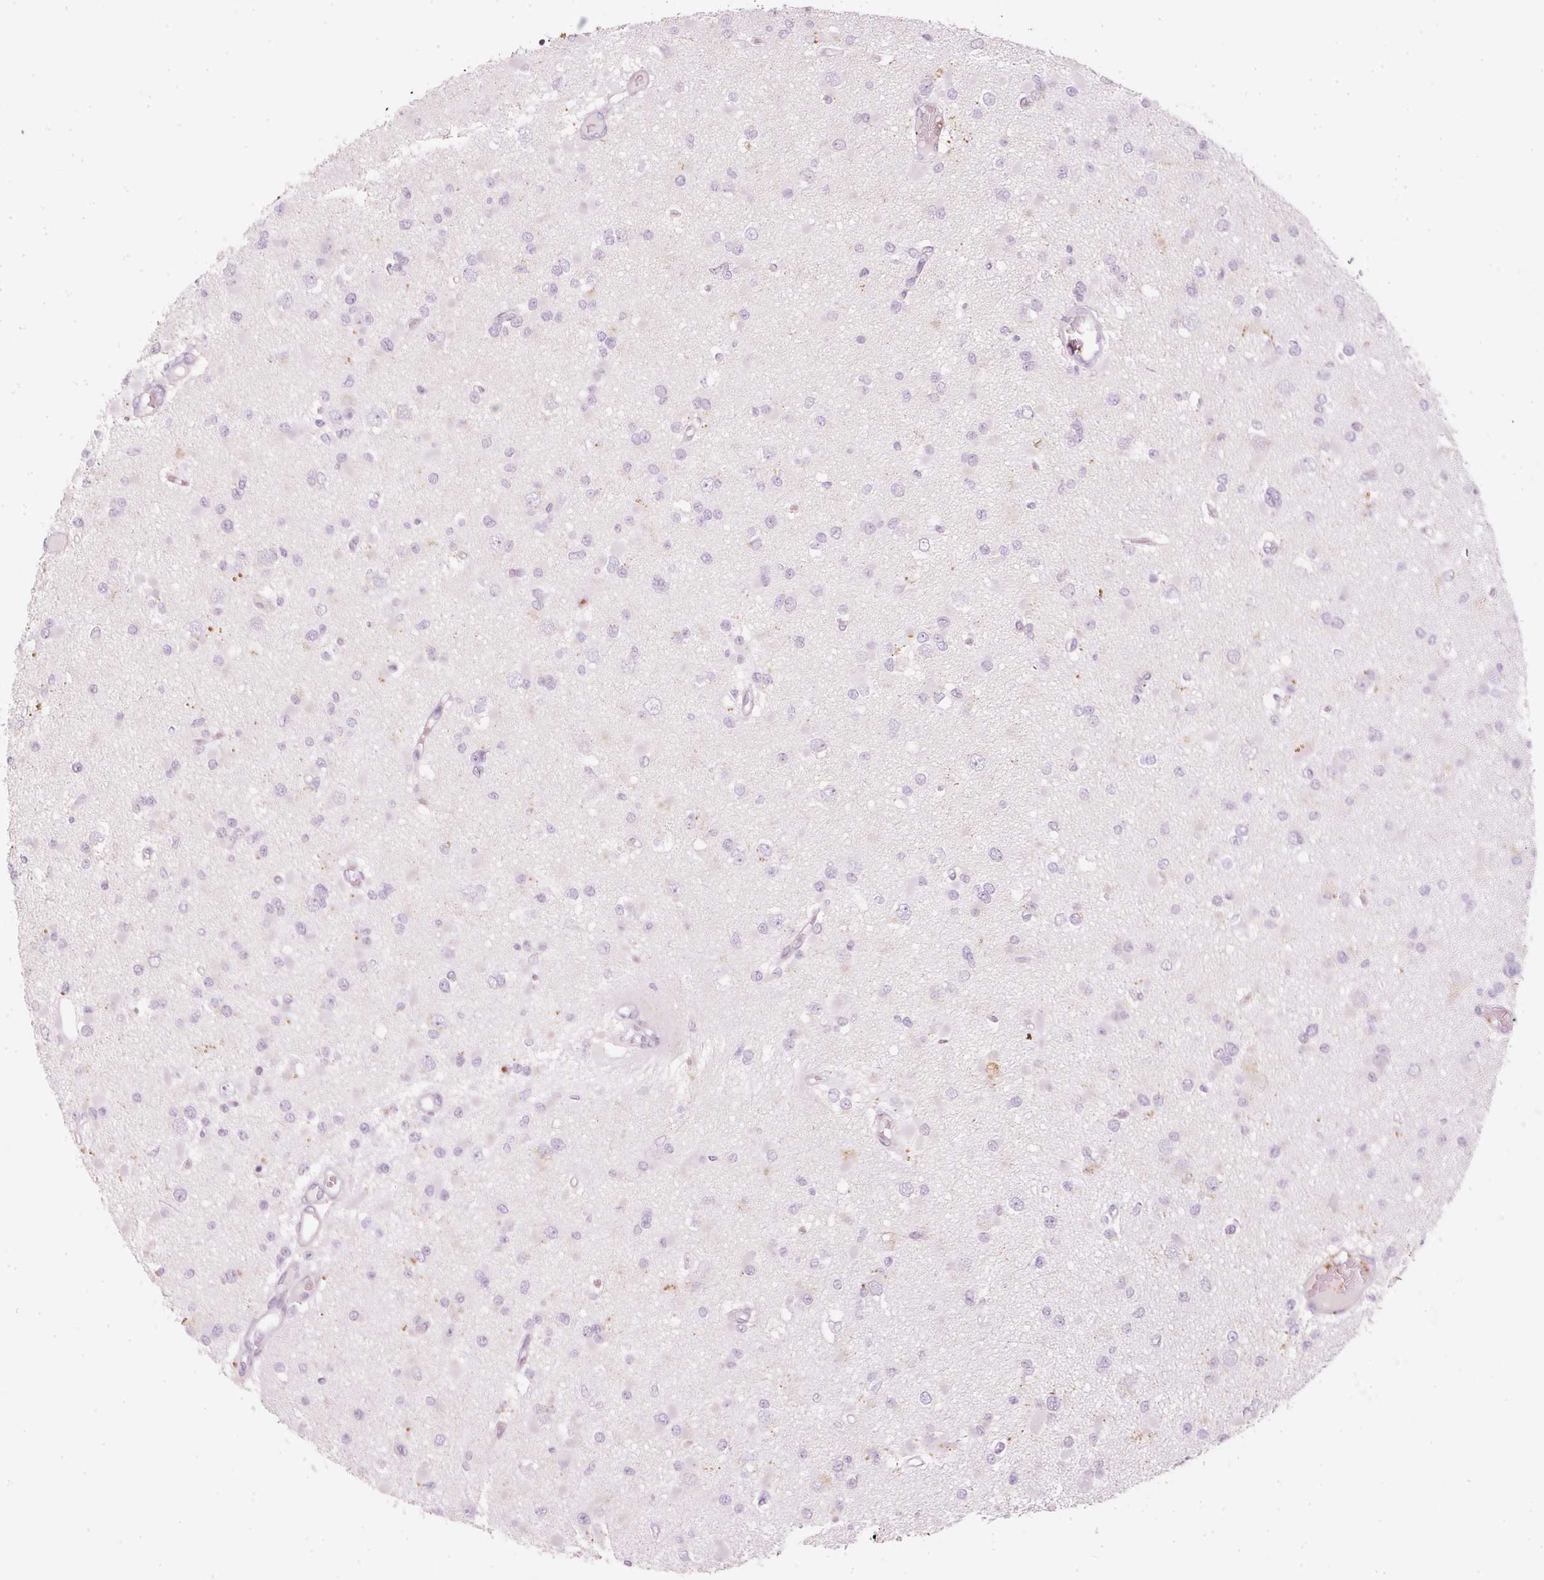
{"staining": {"intensity": "negative", "quantity": "none", "location": "none"}, "tissue": "glioma", "cell_type": "Tumor cells", "image_type": "cancer", "snomed": [{"axis": "morphology", "description": "Glioma, malignant, Low grade"}, {"axis": "topography", "description": "Brain"}], "caption": "Human malignant glioma (low-grade) stained for a protein using immunohistochemistry exhibits no positivity in tumor cells.", "gene": "LECT2", "patient": {"sex": "female", "age": 22}}